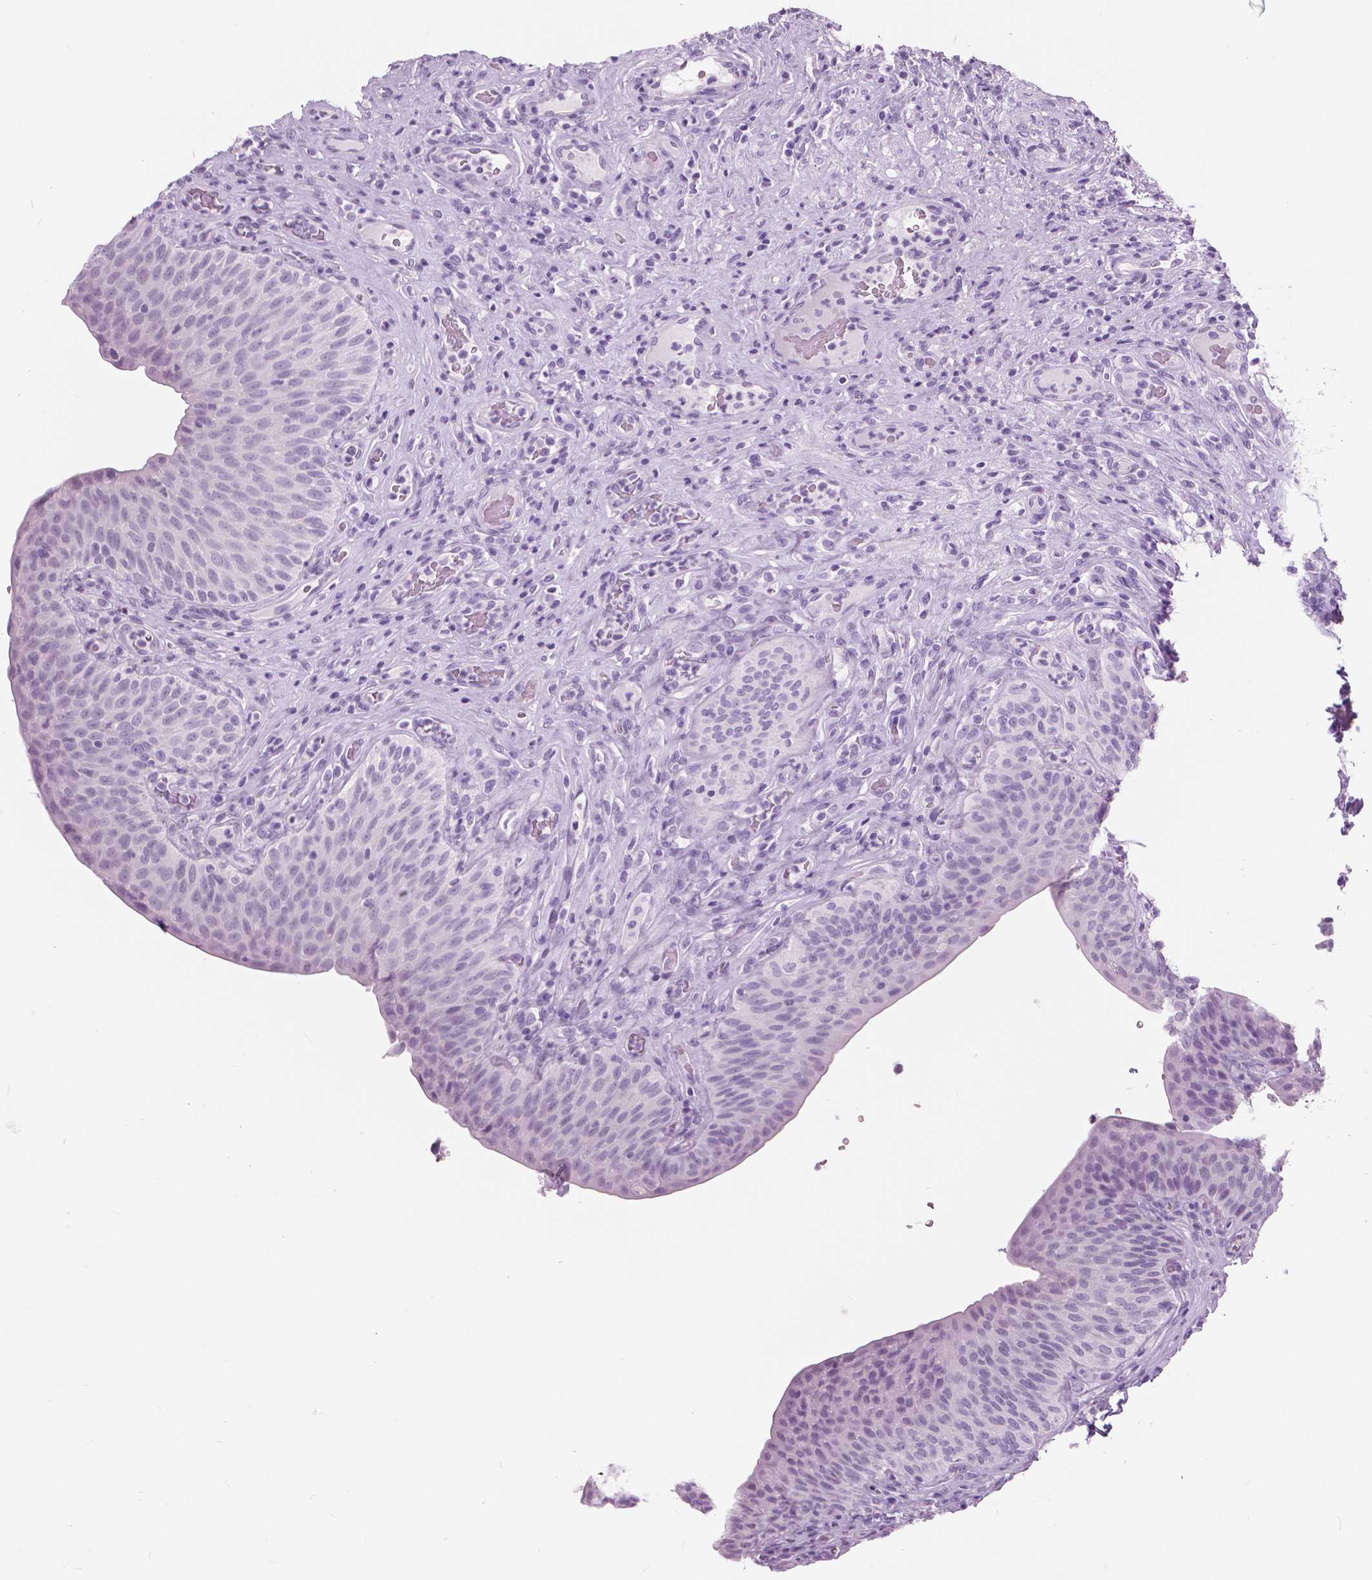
{"staining": {"intensity": "negative", "quantity": "none", "location": "none"}, "tissue": "urinary bladder", "cell_type": "Urothelial cells", "image_type": "normal", "snomed": [{"axis": "morphology", "description": "Normal tissue, NOS"}, {"axis": "topography", "description": "Urinary bladder"}, {"axis": "topography", "description": "Peripheral nerve tissue"}], "caption": "DAB immunohistochemical staining of unremarkable human urinary bladder exhibits no significant expression in urothelial cells.", "gene": "SFTPD", "patient": {"sex": "male", "age": 66}}